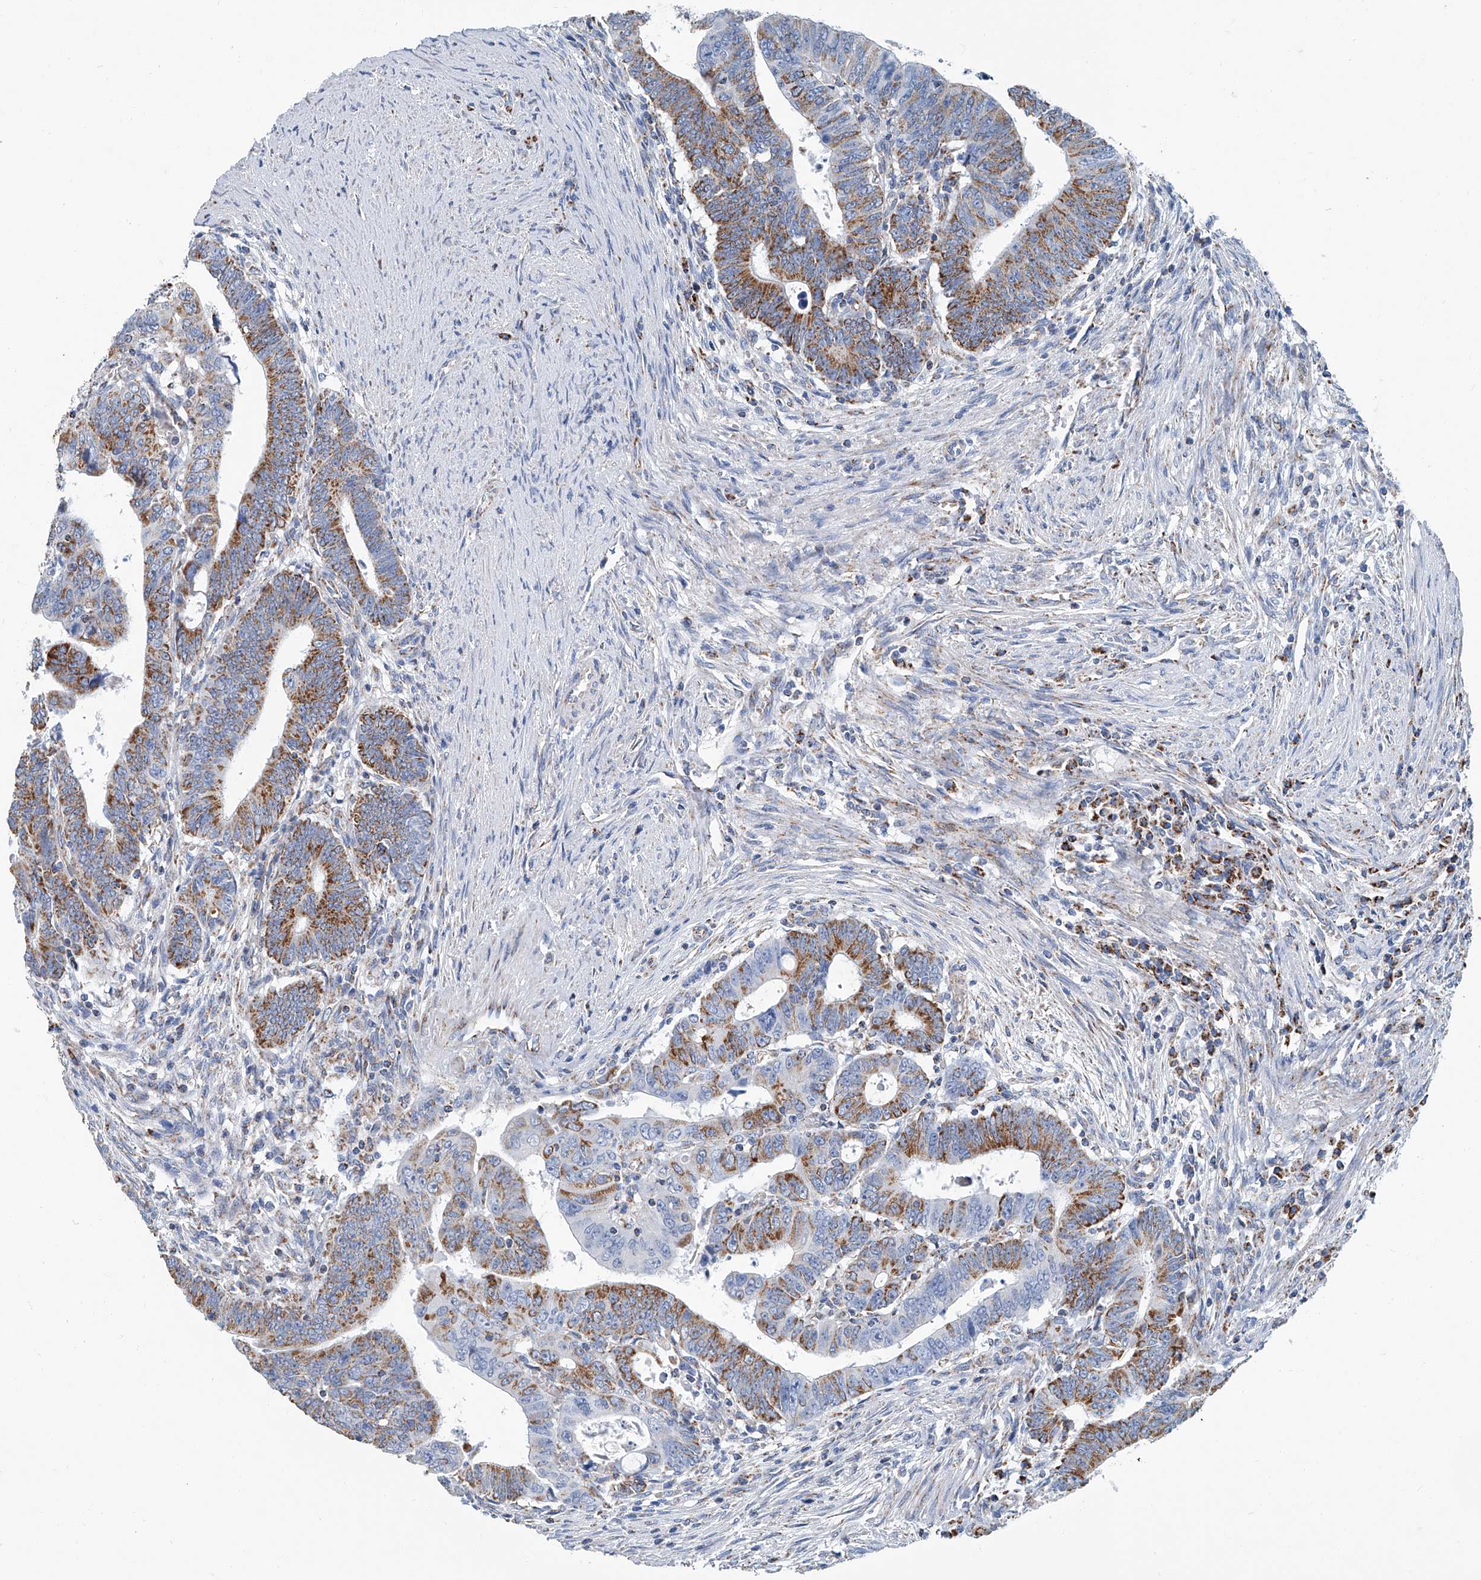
{"staining": {"intensity": "moderate", "quantity": "25%-75%", "location": "cytoplasmic/membranous"}, "tissue": "colorectal cancer", "cell_type": "Tumor cells", "image_type": "cancer", "snomed": [{"axis": "morphology", "description": "Normal tissue, NOS"}, {"axis": "morphology", "description": "Adenocarcinoma, NOS"}, {"axis": "topography", "description": "Rectum"}], "caption": "Immunohistochemistry (IHC) image of neoplastic tissue: colorectal cancer stained using immunohistochemistry shows medium levels of moderate protein expression localized specifically in the cytoplasmic/membranous of tumor cells, appearing as a cytoplasmic/membranous brown color.", "gene": "MT-ND1", "patient": {"sex": "female", "age": 65}}